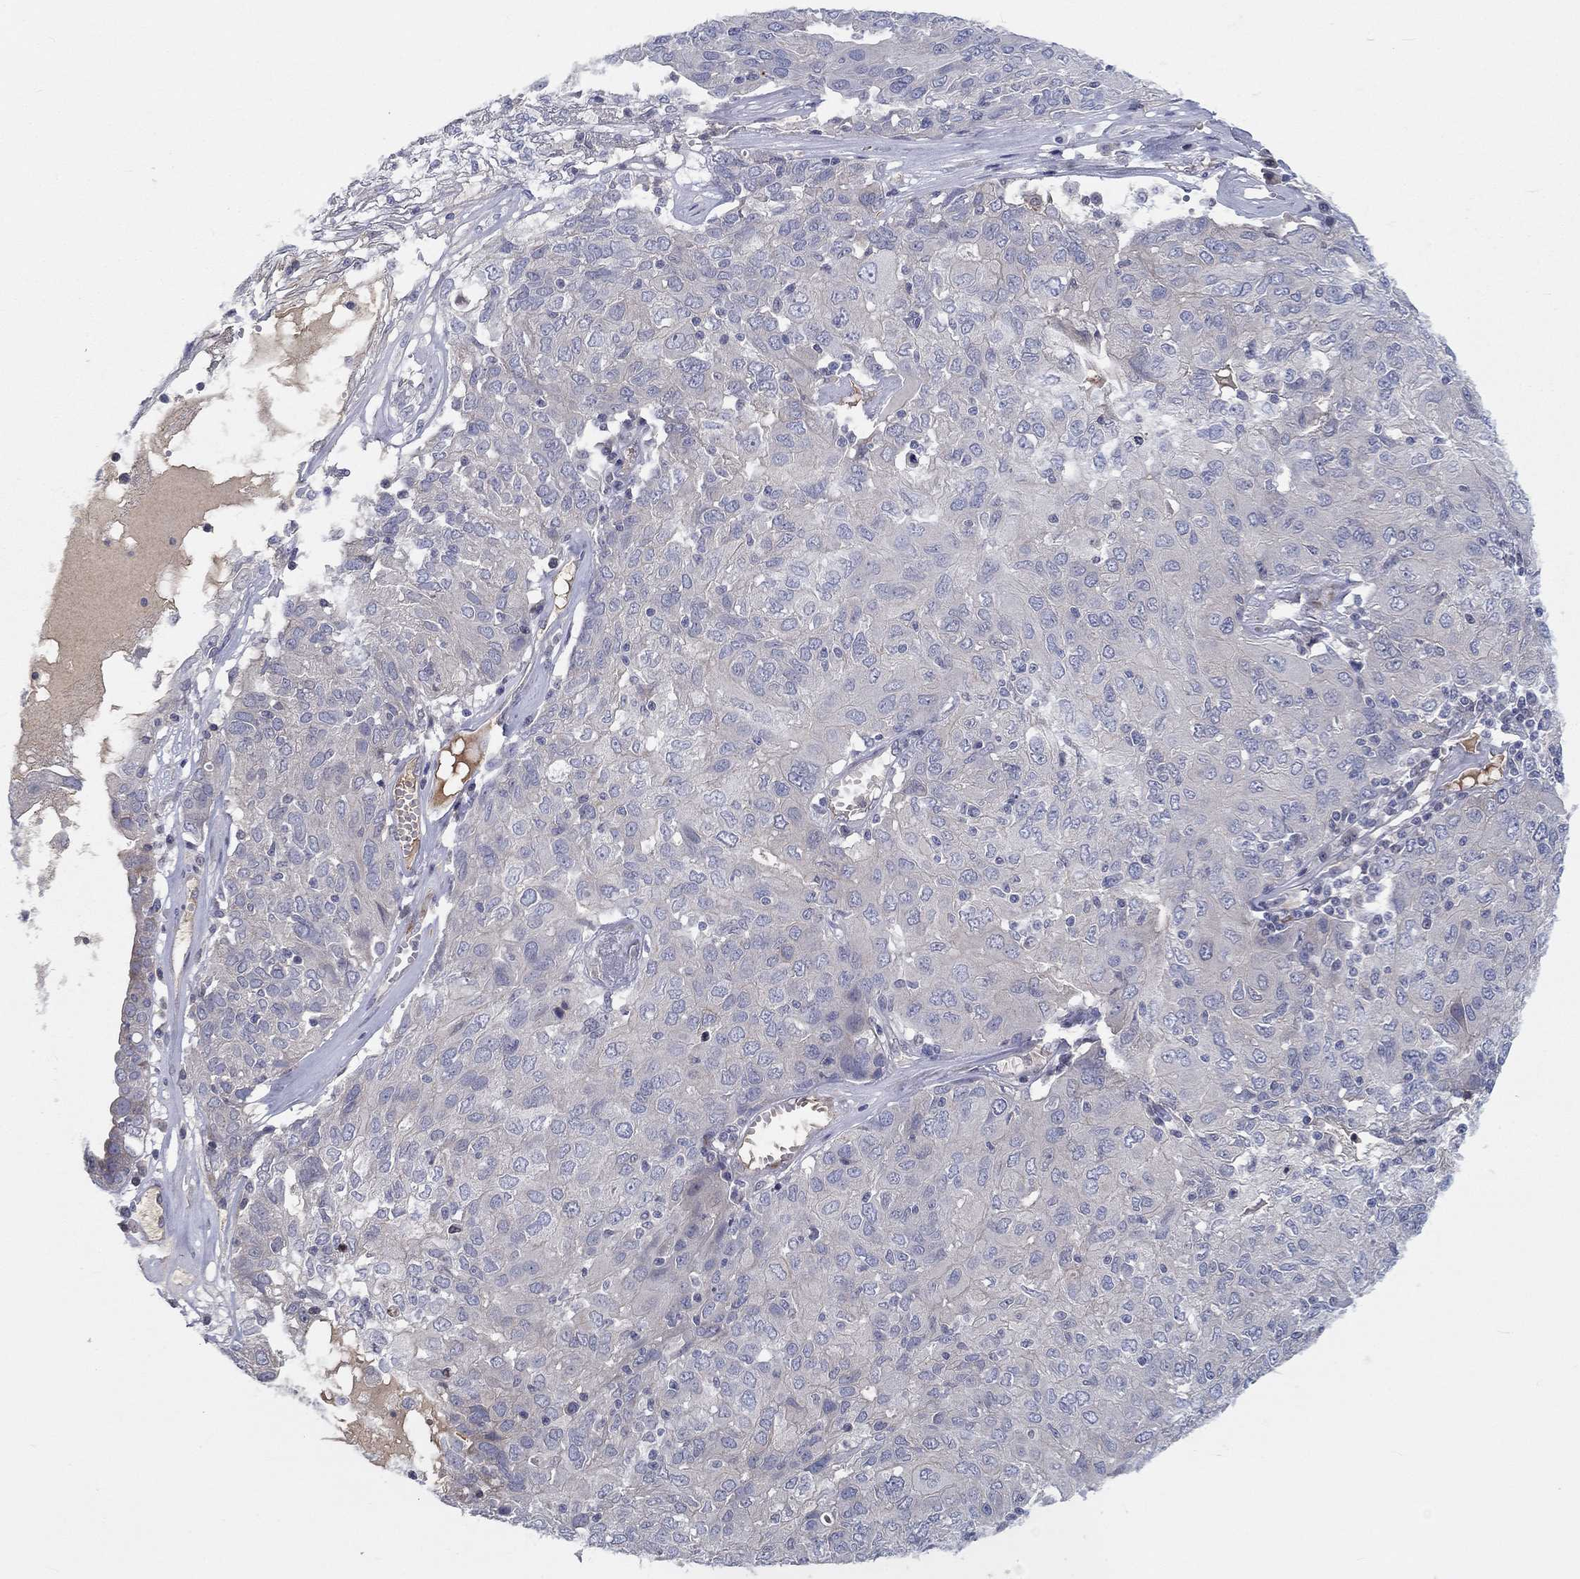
{"staining": {"intensity": "negative", "quantity": "none", "location": "none"}, "tissue": "ovarian cancer", "cell_type": "Tumor cells", "image_type": "cancer", "snomed": [{"axis": "morphology", "description": "Carcinoma, endometroid"}, {"axis": "topography", "description": "Ovary"}], "caption": "Histopathology image shows no protein positivity in tumor cells of ovarian endometroid carcinoma tissue.", "gene": "CETN3", "patient": {"sex": "female", "age": 50}}